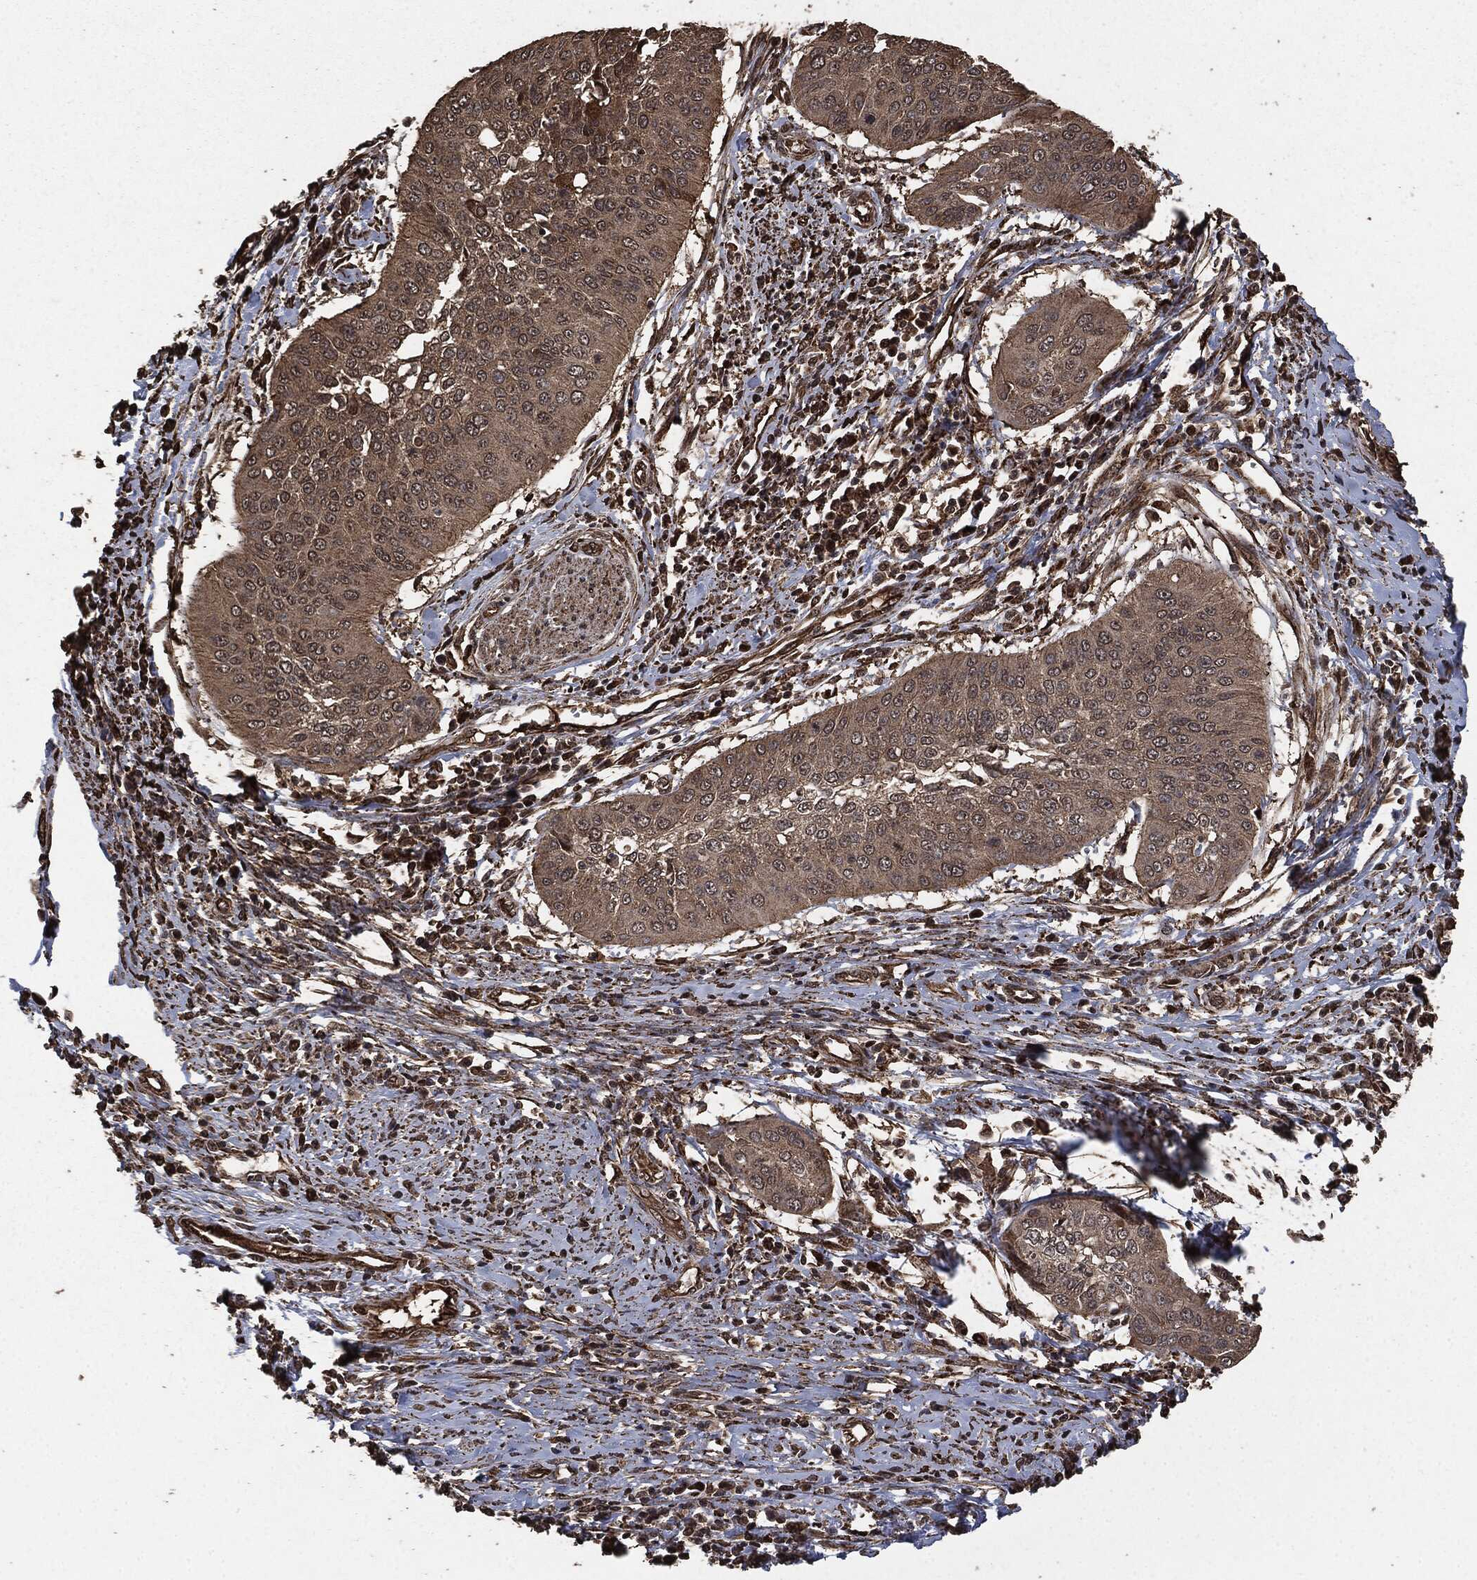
{"staining": {"intensity": "moderate", "quantity": "25%-75%", "location": "cytoplasmic/membranous"}, "tissue": "cervical cancer", "cell_type": "Tumor cells", "image_type": "cancer", "snomed": [{"axis": "morphology", "description": "Normal tissue, NOS"}, {"axis": "morphology", "description": "Squamous cell carcinoma, NOS"}, {"axis": "topography", "description": "Cervix"}], "caption": "Immunohistochemical staining of cervical squamous cell carcinoma exhibits moderate cytoplasmic/membranous protein positivity in approximately 25%-75% of tumor cells.", "gene": "EGFR", "patient": {"sex": "female", "age": 39}}